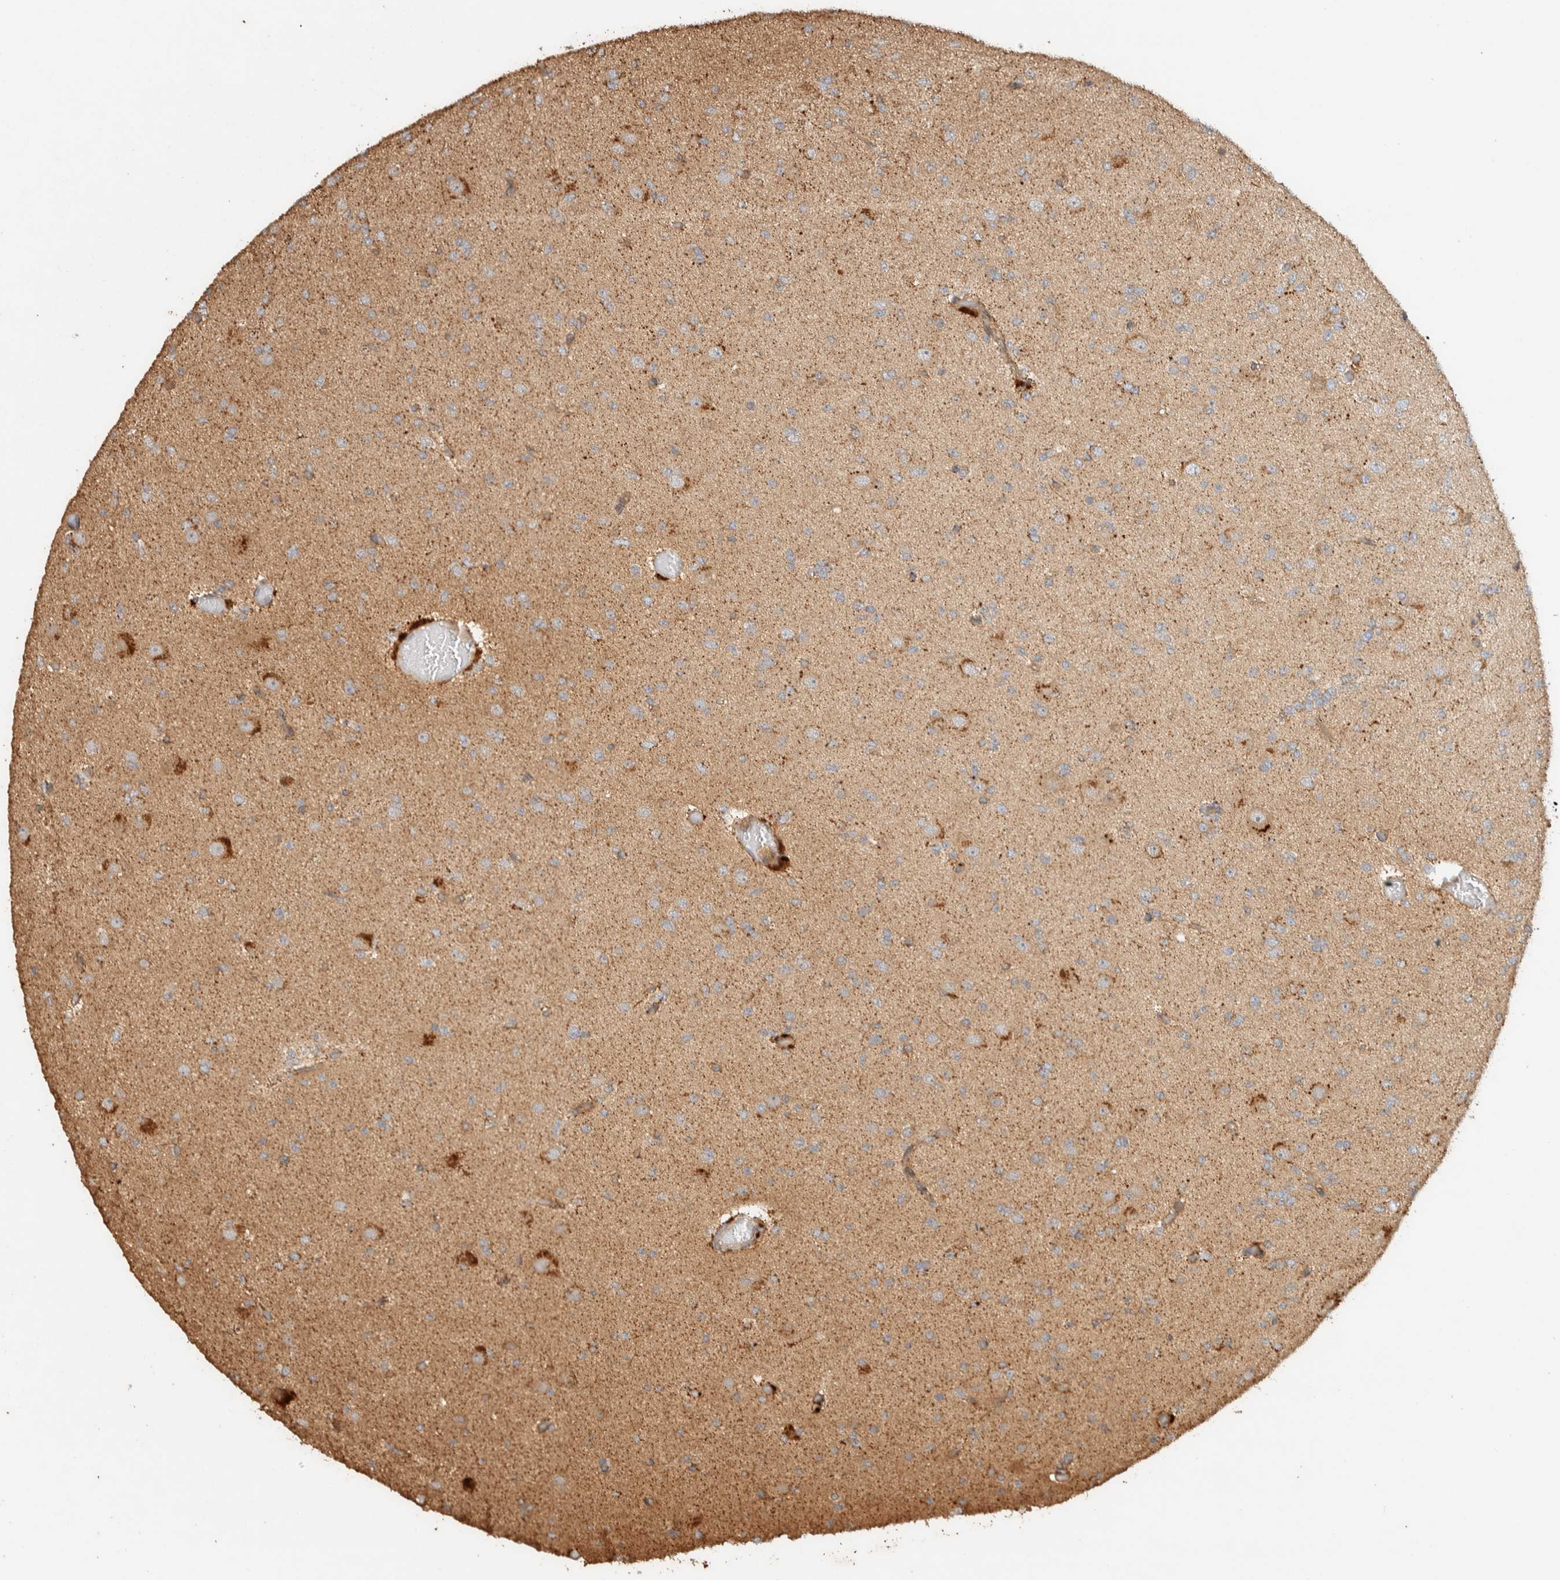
{"staining": {"intensity": "weak", "quantity": "<25%", "location": "cytoplasmic/membranous"}, "tissue": "glioma", "cell_type": "Tumor cells", "image_type": "cancer", "snomed": [{"axis": "morphology", "description": "Glioma, malignant, Low grade"}, {"axis": "topography", "description": "Brain"}], "caption": "DAB (3,3'-diaminobenzidine) immunohistochemical staining of human low-grade glioma (malignant) demonstrates no significant positivity in tumor cells.", "gene": "EXOC7", "patient": {"sex": "female", "age": 22}}